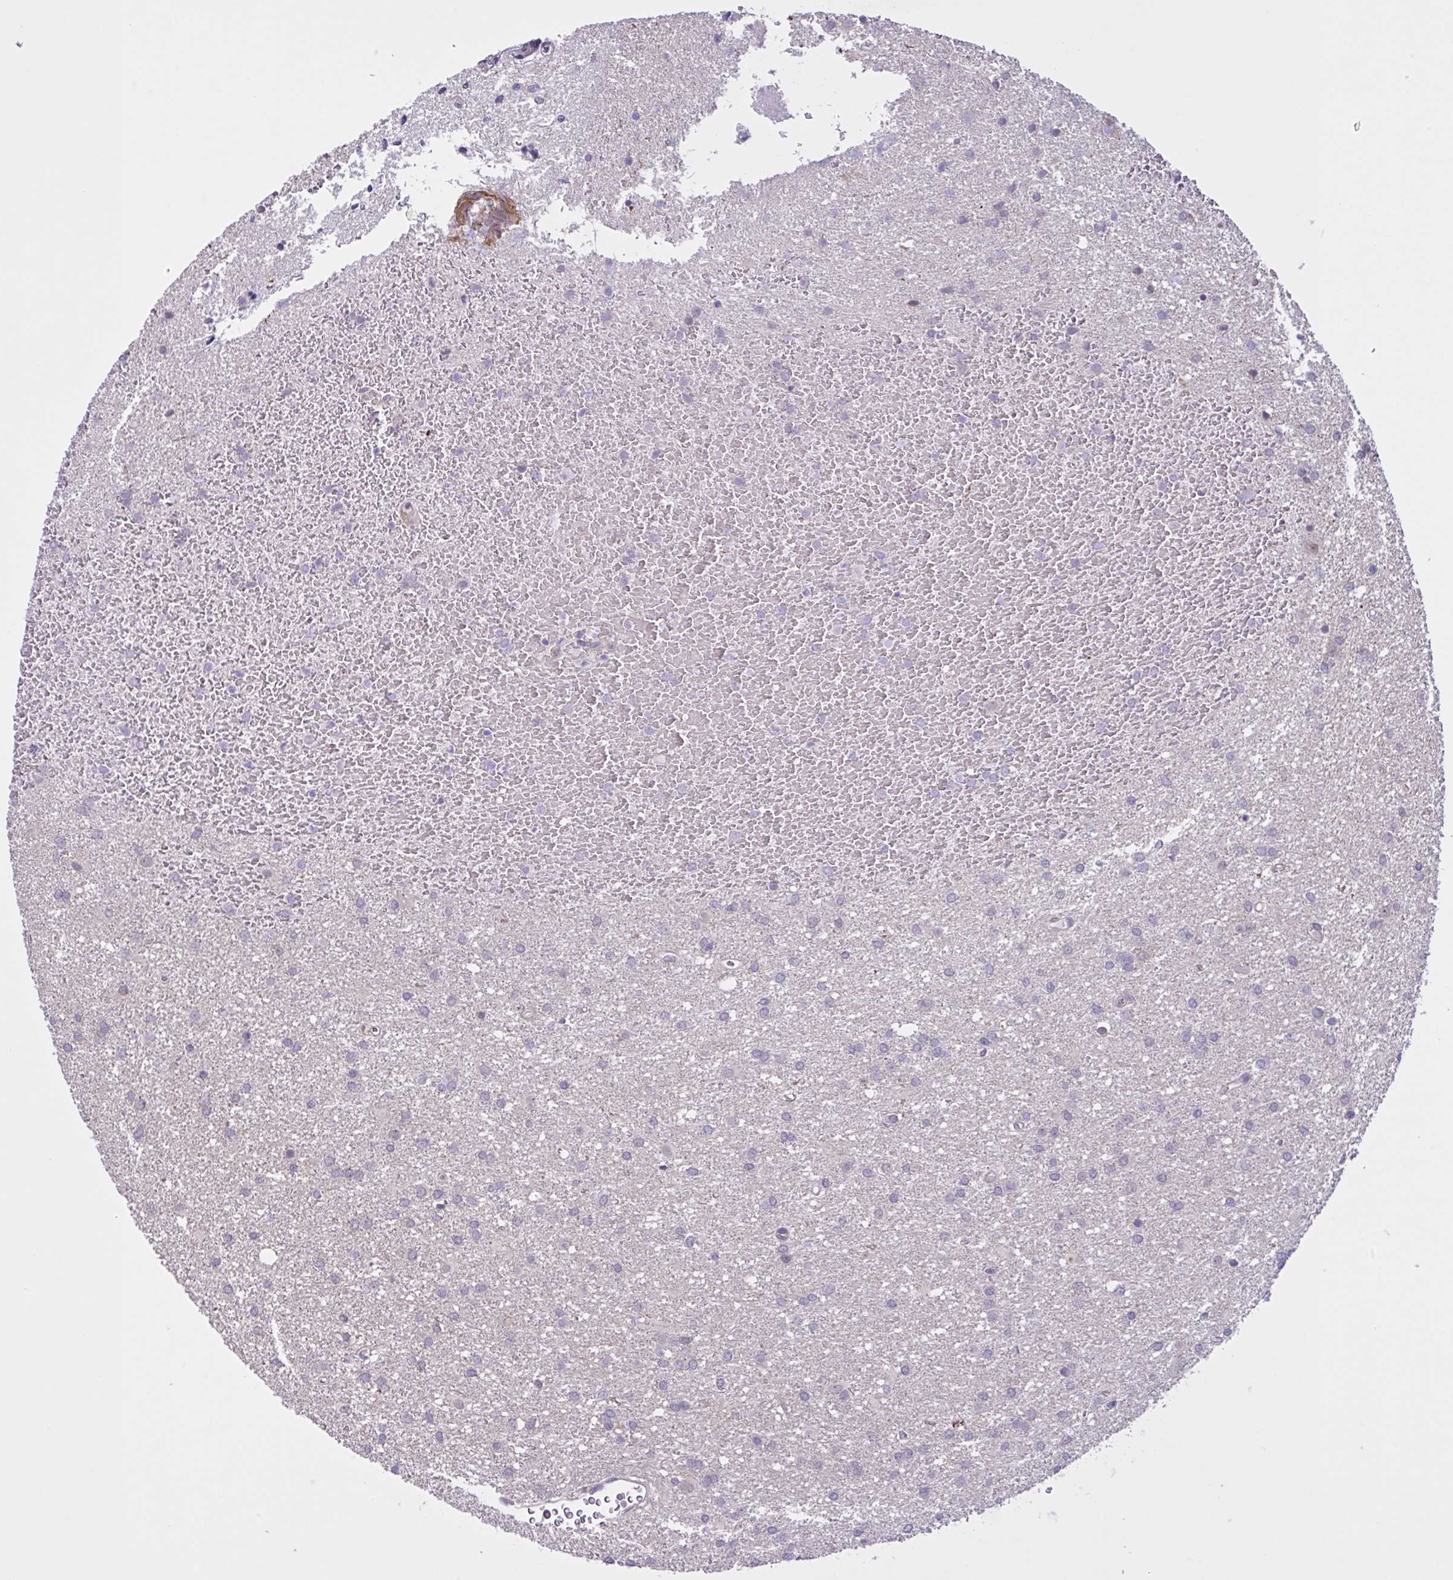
{"staining": {"intensity": "negative", "quantity": "none", "location": "none"}, "tissue": "glioma", "cell_type": "Tumor cells", "image_type": "cancer", "snomed": [{"axis": "morphology", "description": "Glioma, malignant, High grade"}, {"axis": "topography", "description": "Brain"}], "caption": "Tumor cells show no significant protein positivity in glioma. The staining is performed using DAB brown chromogen with nuclei counter-stained in using hematoxylin.", "gene": "MRGPRX2", "patient": {"sex": "female", "age": 50}}